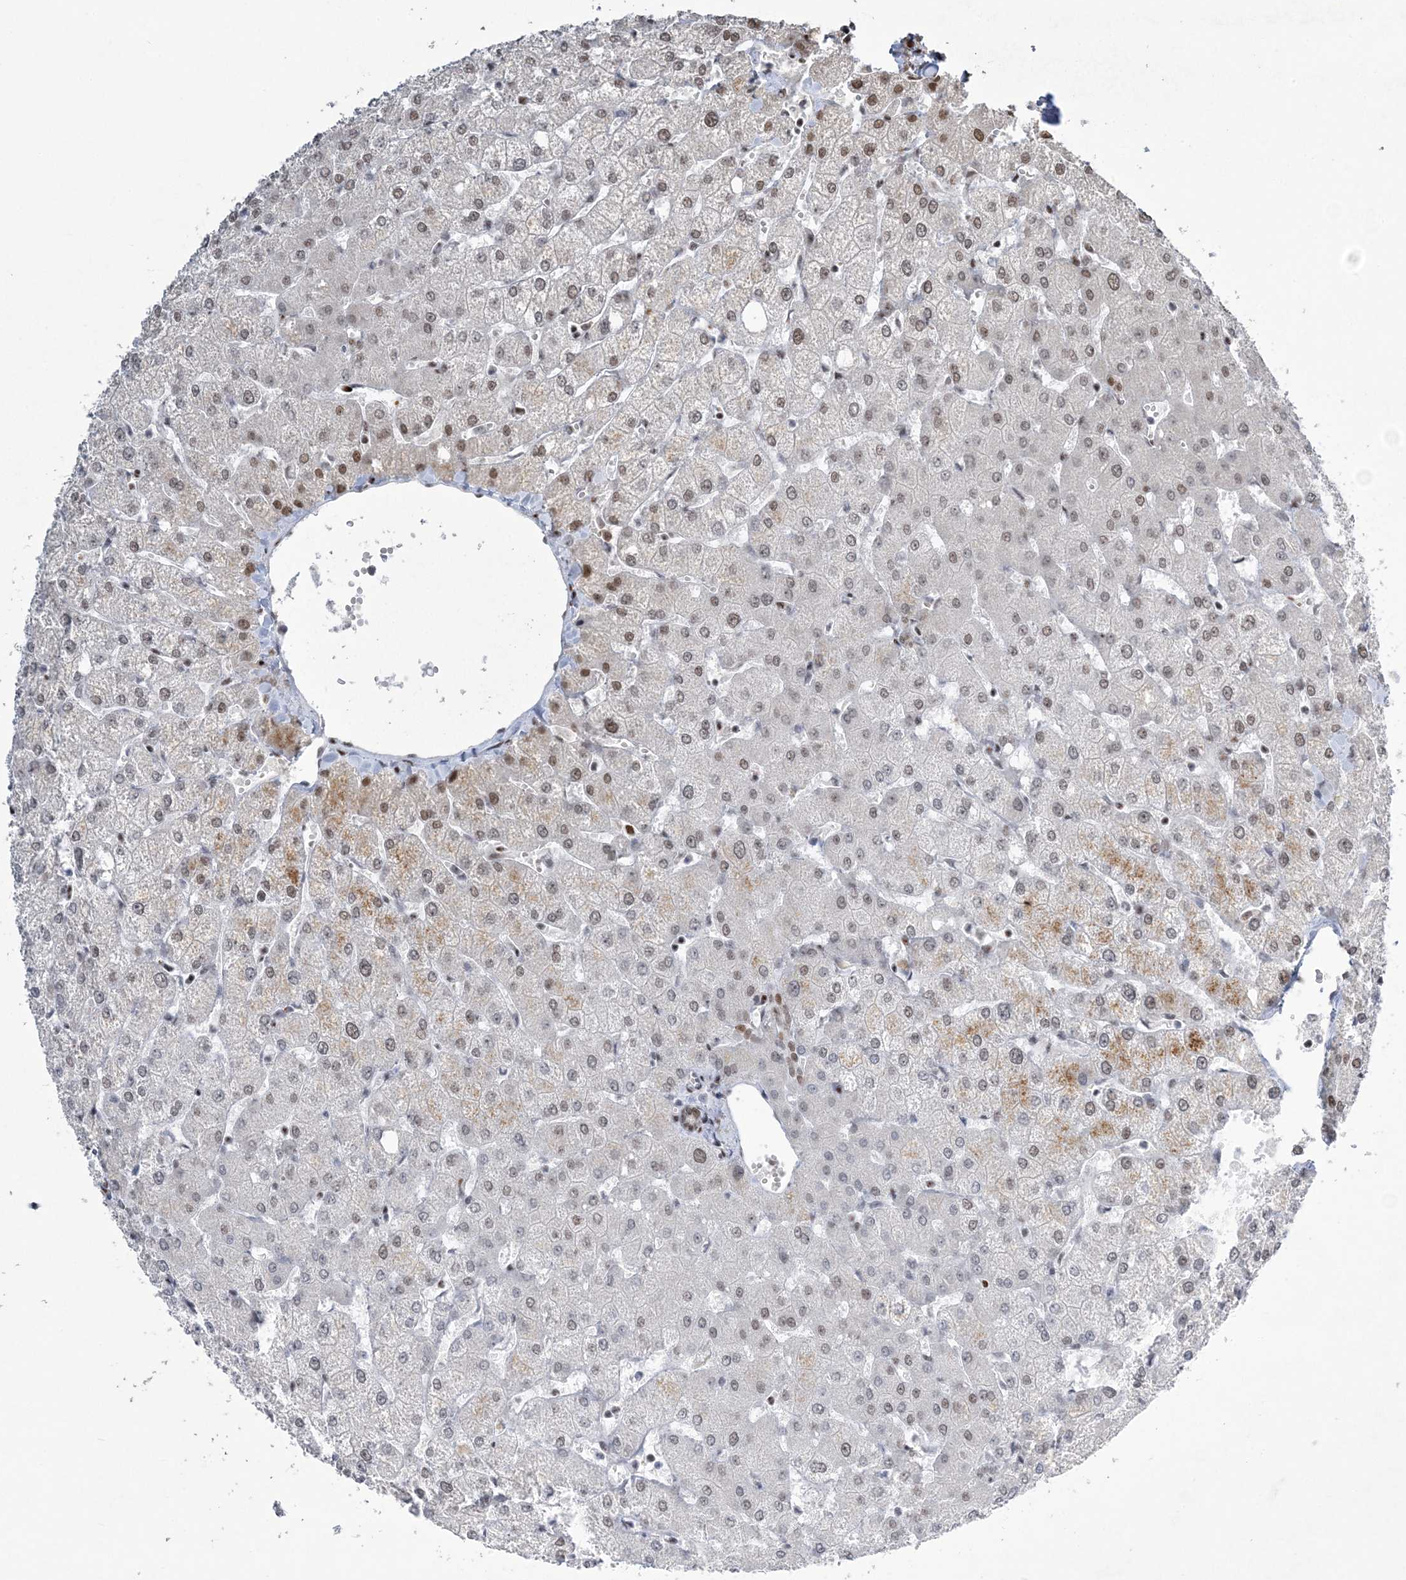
{"staining": {"intensity": "moderate", "quantity": "25%-75%", "location": "nuclear"}, "tissue": "liver", "cell_type": "Cholangiocytes", "image_type": "normal", "snomed": [{"axis": "morphology", "description": "Normal tissue, NOS"}, {"axis": "topography", "description": "Liver"}], "caption": "This image shows normal liver stained with IHC to label a protein in brown. The nuclear of cholangiocytes show moderate positivity for the protein. Nuclei are counter-stained blue.", "gene": "ZBTB7A", "patient": {"sex": "female", "age": 54}}